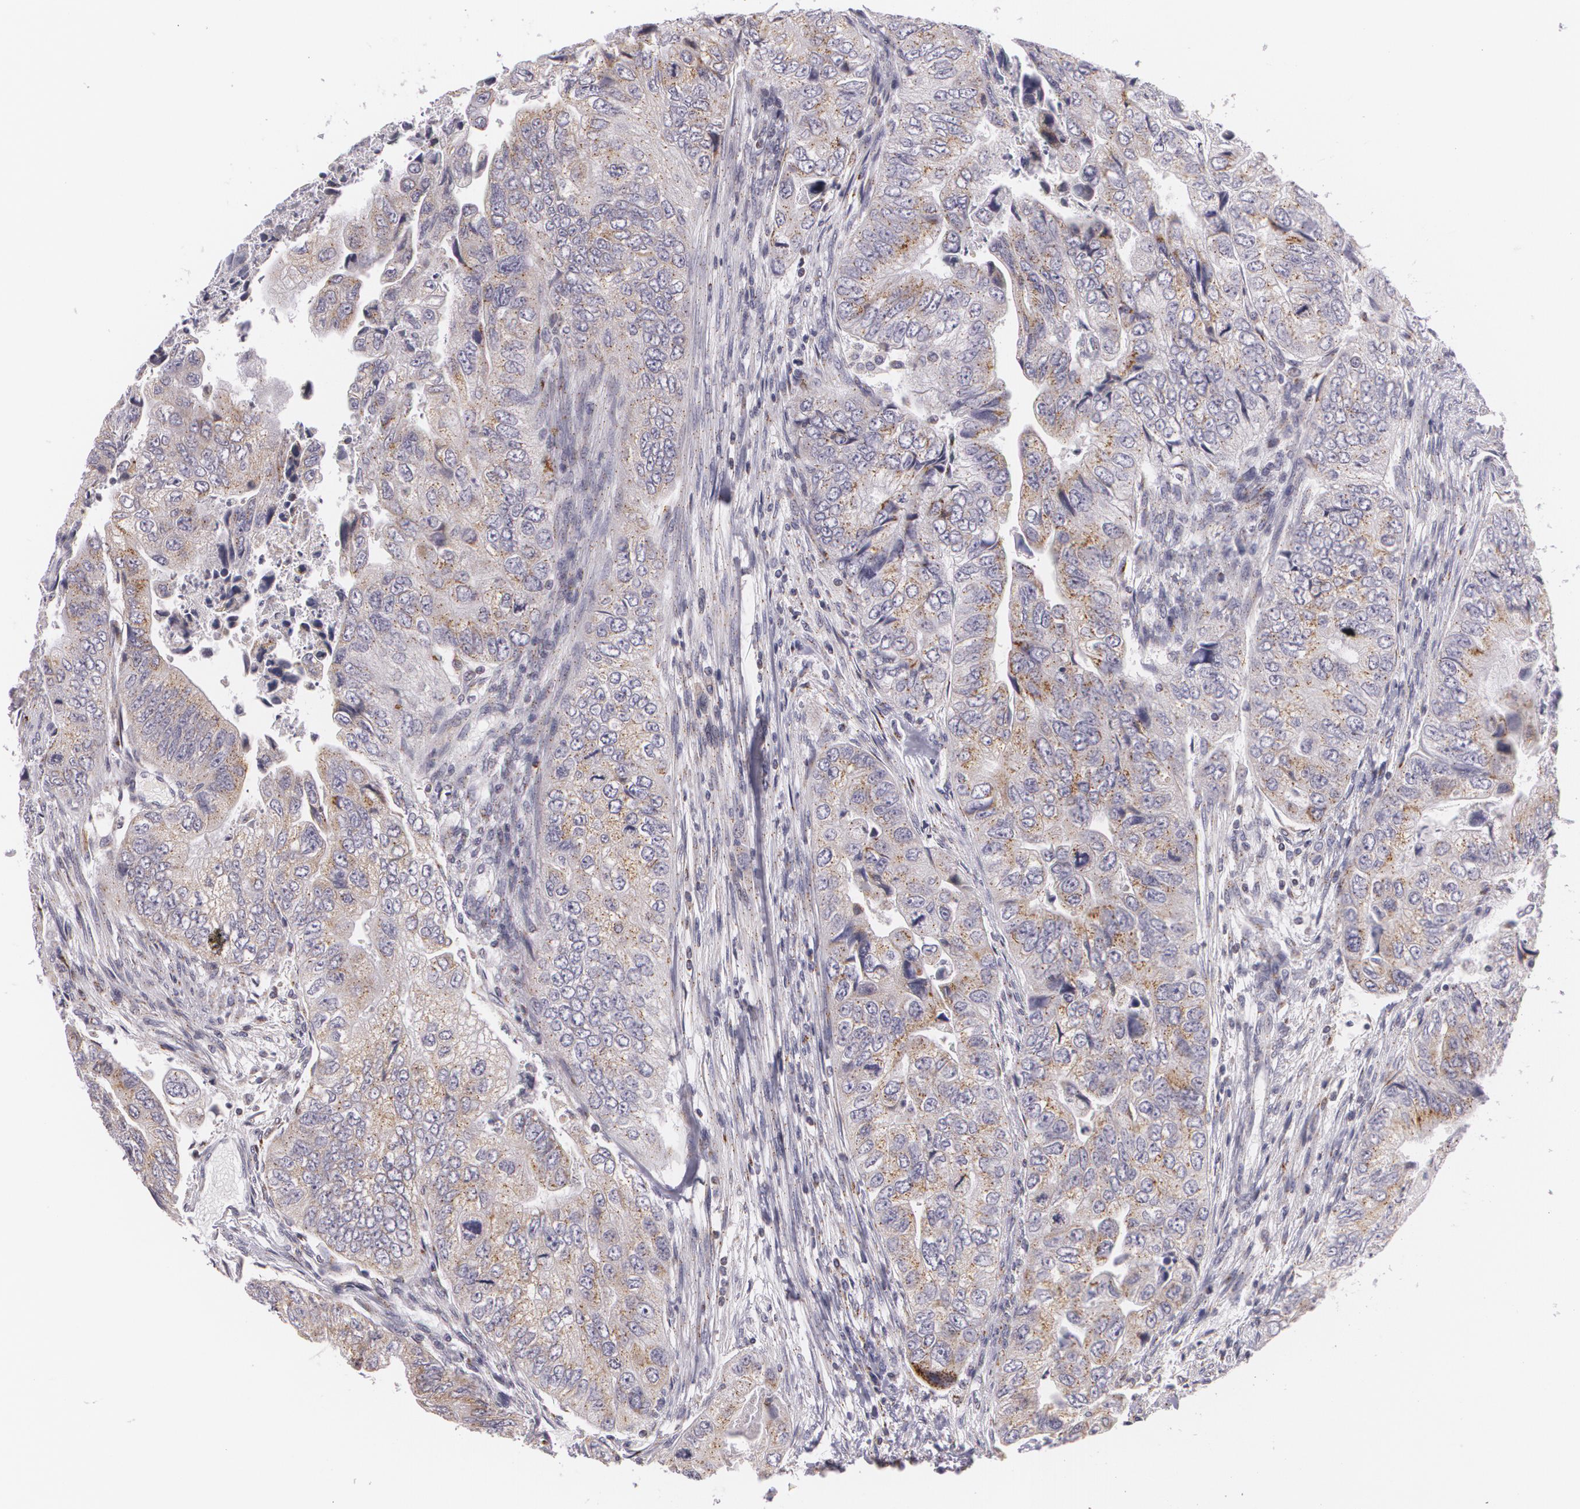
{"staining": {"intensity": "weak", "quantity": ">75%", "location": "cytoplasmic/membranous"}, "tissue": "colorectal cancer", "cell_type": "Tumor cells", "image_type": "cancer", "snomed": [{"axis": "morphology", "description": "Adenocarcinoma, NOS"}, {"axis": "topography", "description": "Colon"}], "caption": "Brown immunohistochemical staining in human colorectal adenocarcinoma shows weak cytoplasmic/membranous positivity in approximately >75% of tumor cells. (brown staining indicates protein expression, while blue staining denotes nuclei).", "gene": "CILK1", "patient": {"sex": "female", "age": 11}}